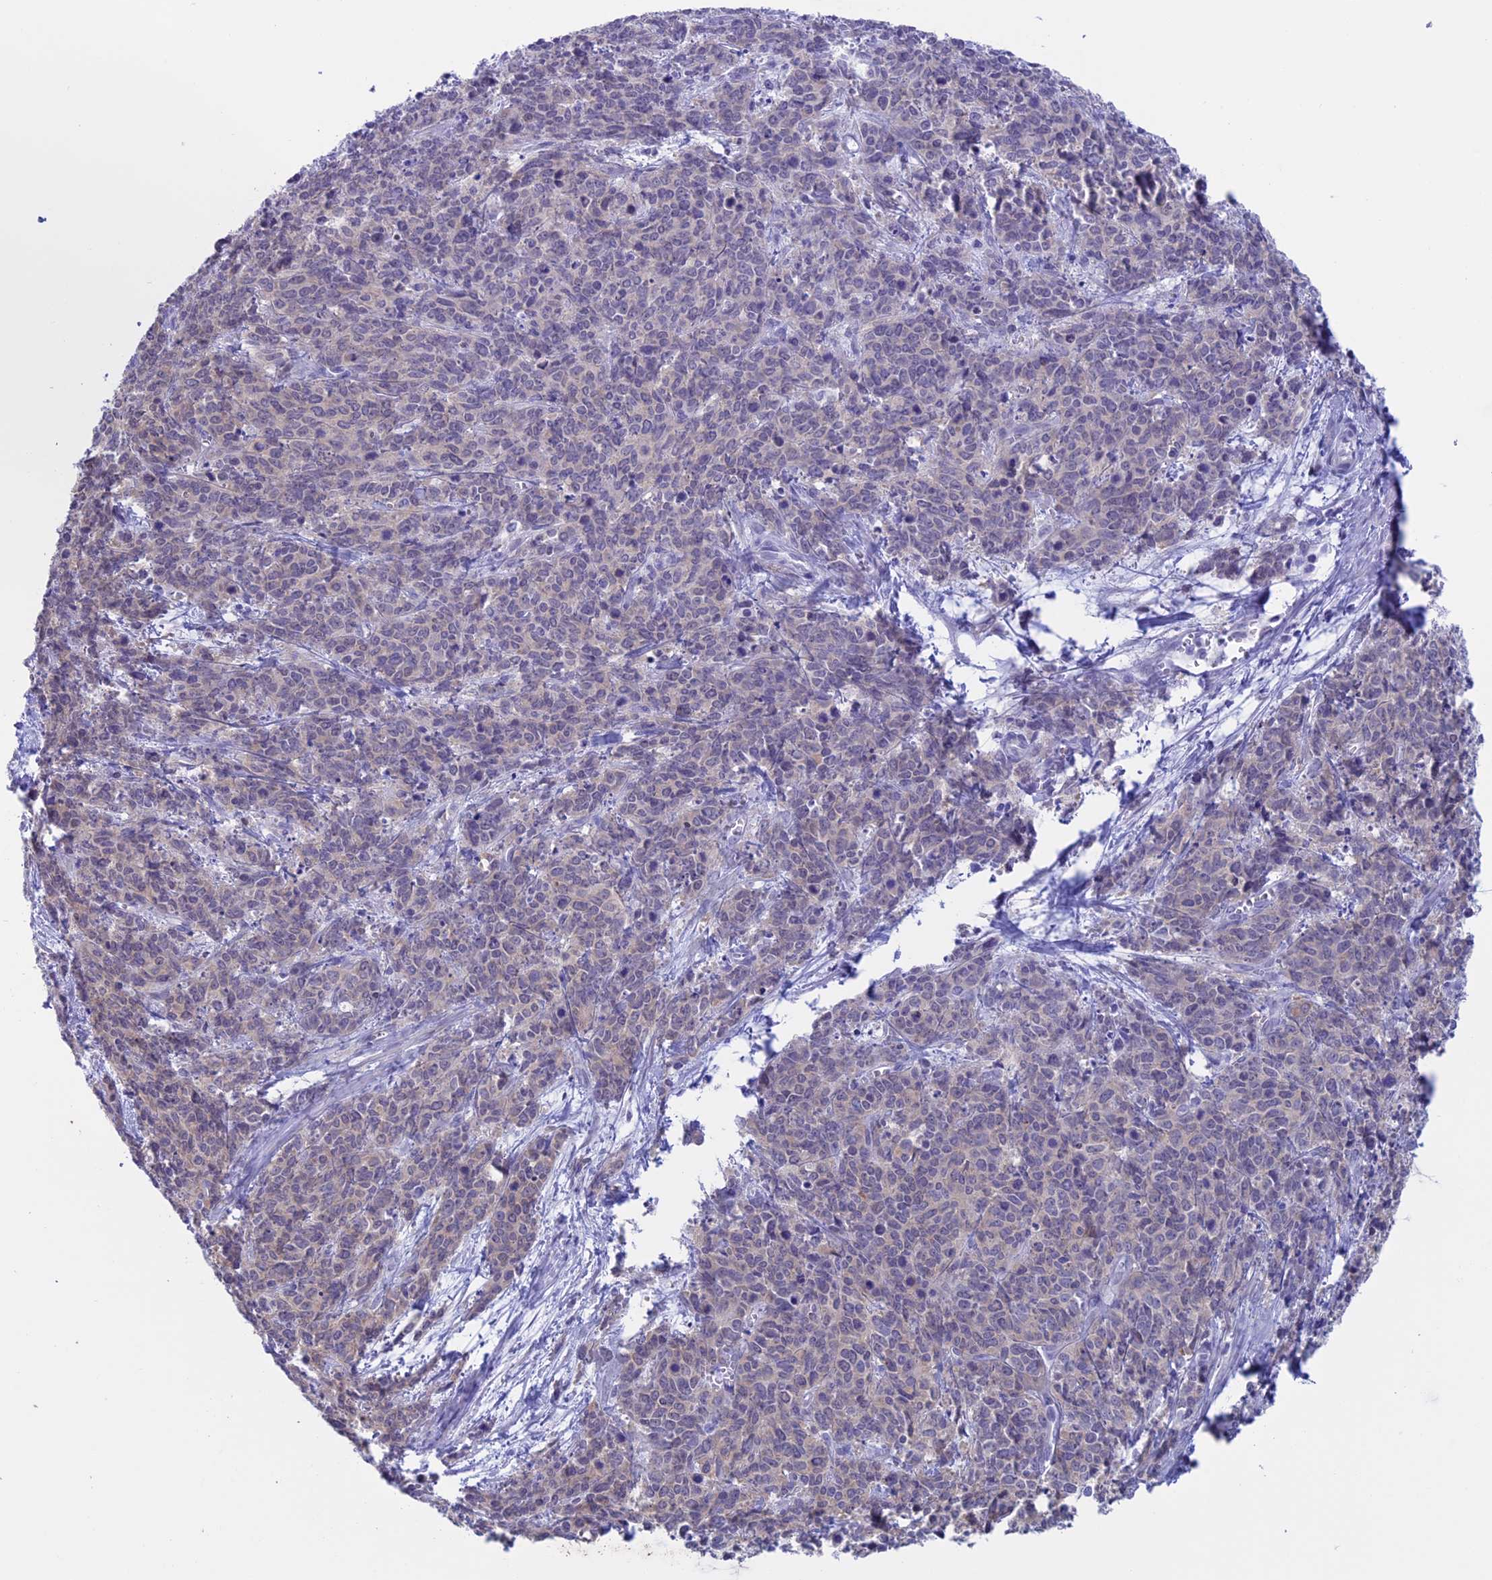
{"staining": {"intensity": "weak", "quantity": "<25%", "location": "cytoplasmic/membranous"}, "tissue": "cervical cancer", "cell_type": "Tumor cells", "image_type": "cancer", "snomed": [{"axis": "morphology", "description": "Squamous cell carcinoma, NOS"}, {"axis": "topography", "description": "Cervix"}], "caption": "DAB immunohistochemical staining of cervical cancer (squamous cell carcinoma) shows no significant expression in tumor cells. (DAB (3,3'-diaminobenzidine) IHC with hematoxylin counter stain).", "gene": "LHFPL2", "patient": {"sex": "female", "age": 60}}